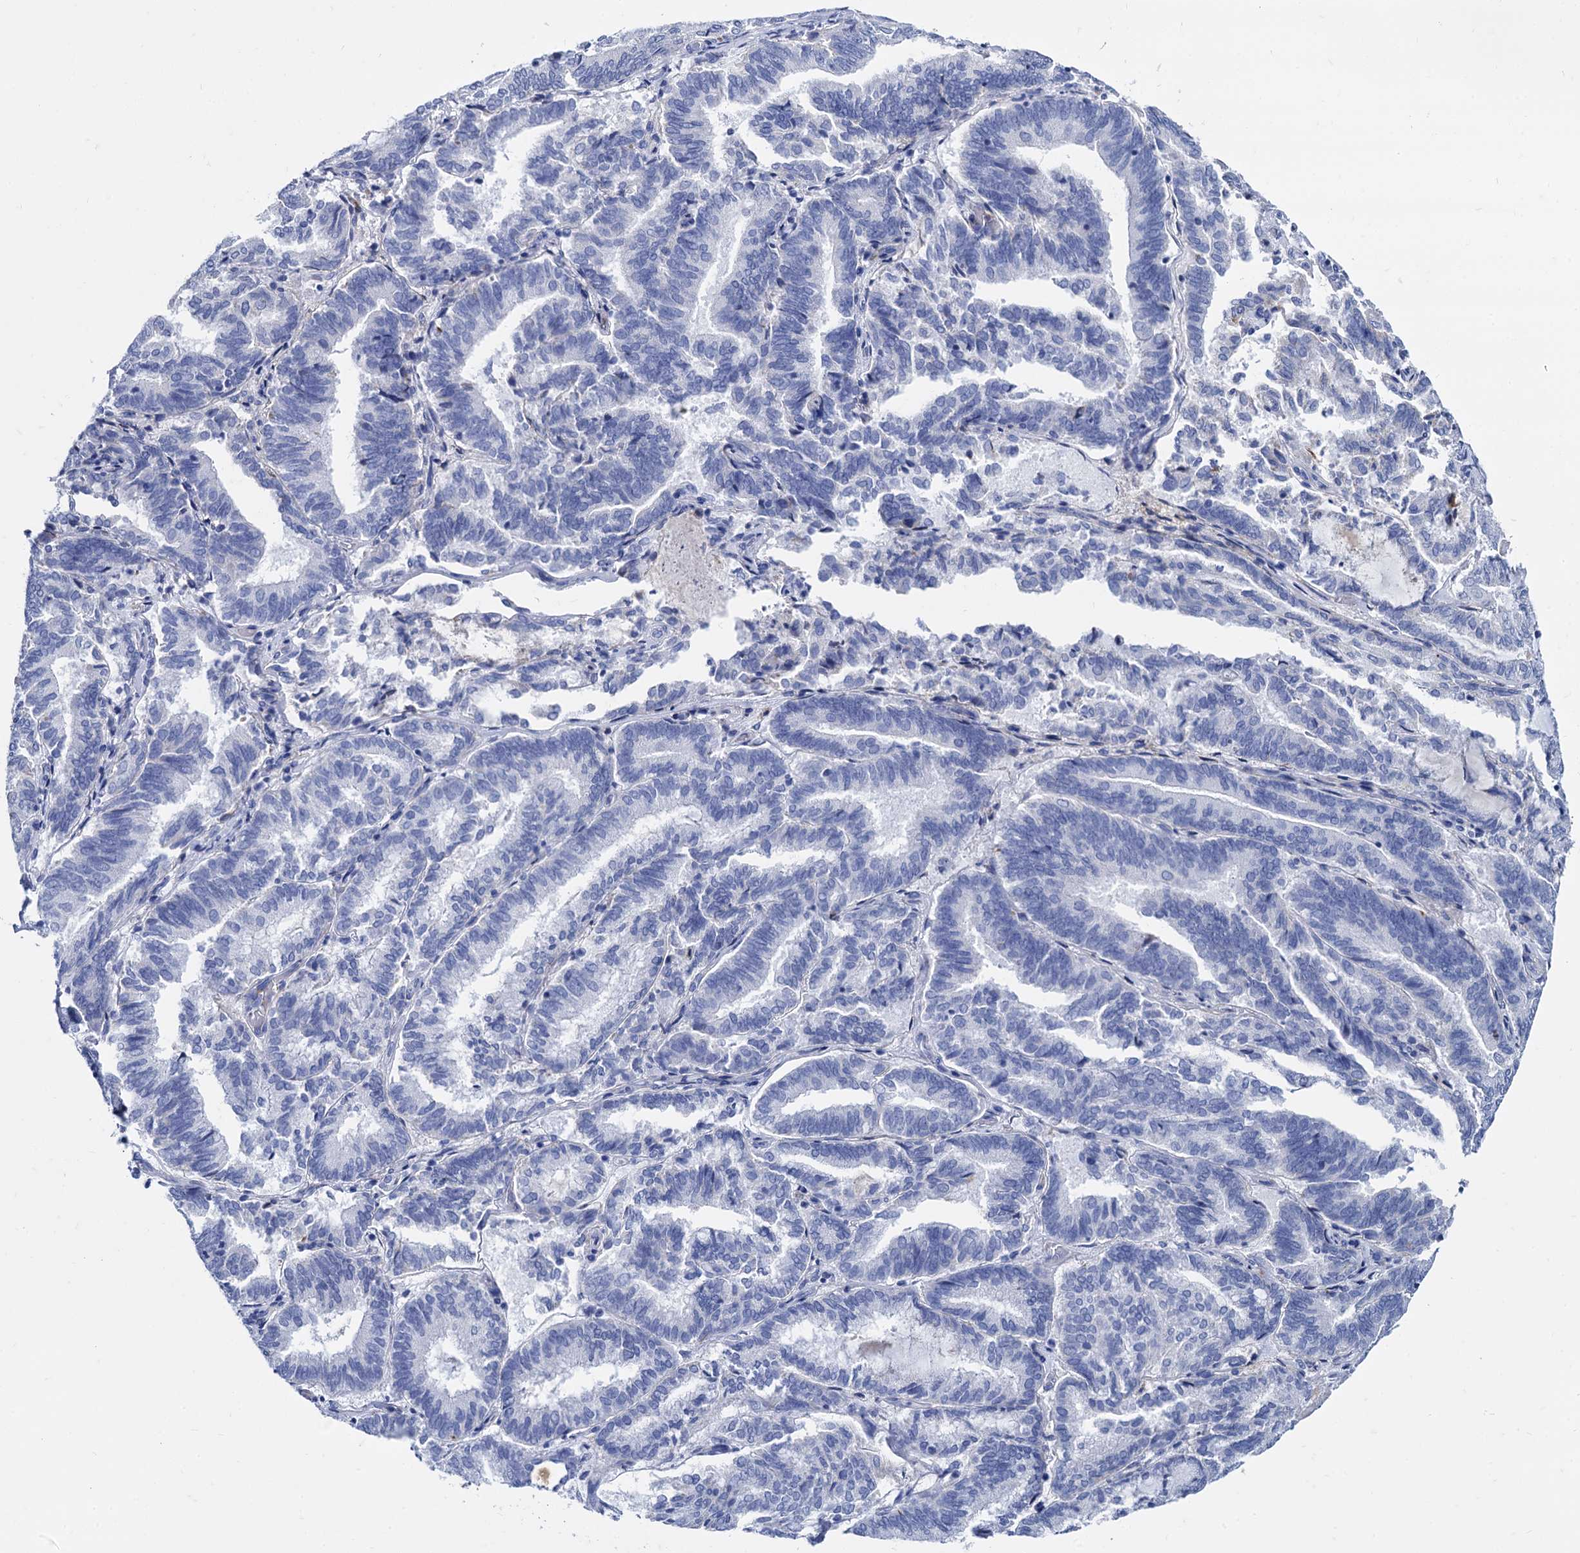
{"staining": {"intensity": "negative", "quantity": "none", "location": "none"}, "tissue": "endometrial cancer", "cell_type": "Tumor cells", "image_type": "cancer", "snomed": [{"axis": "morphology", "description": "Adenocarcinoma, NOS"}, {"axis": "topography", "description": "Endometrium"}], "caption": "High power microscopy histopathology image of an immunohistochemistry photomicrograph of endometrial cancer, revealing no significant expression in tumor cells. Nuclei are stained in blue.", "gene": "APOD", "patient": {"sex": "female", "age": 80}}